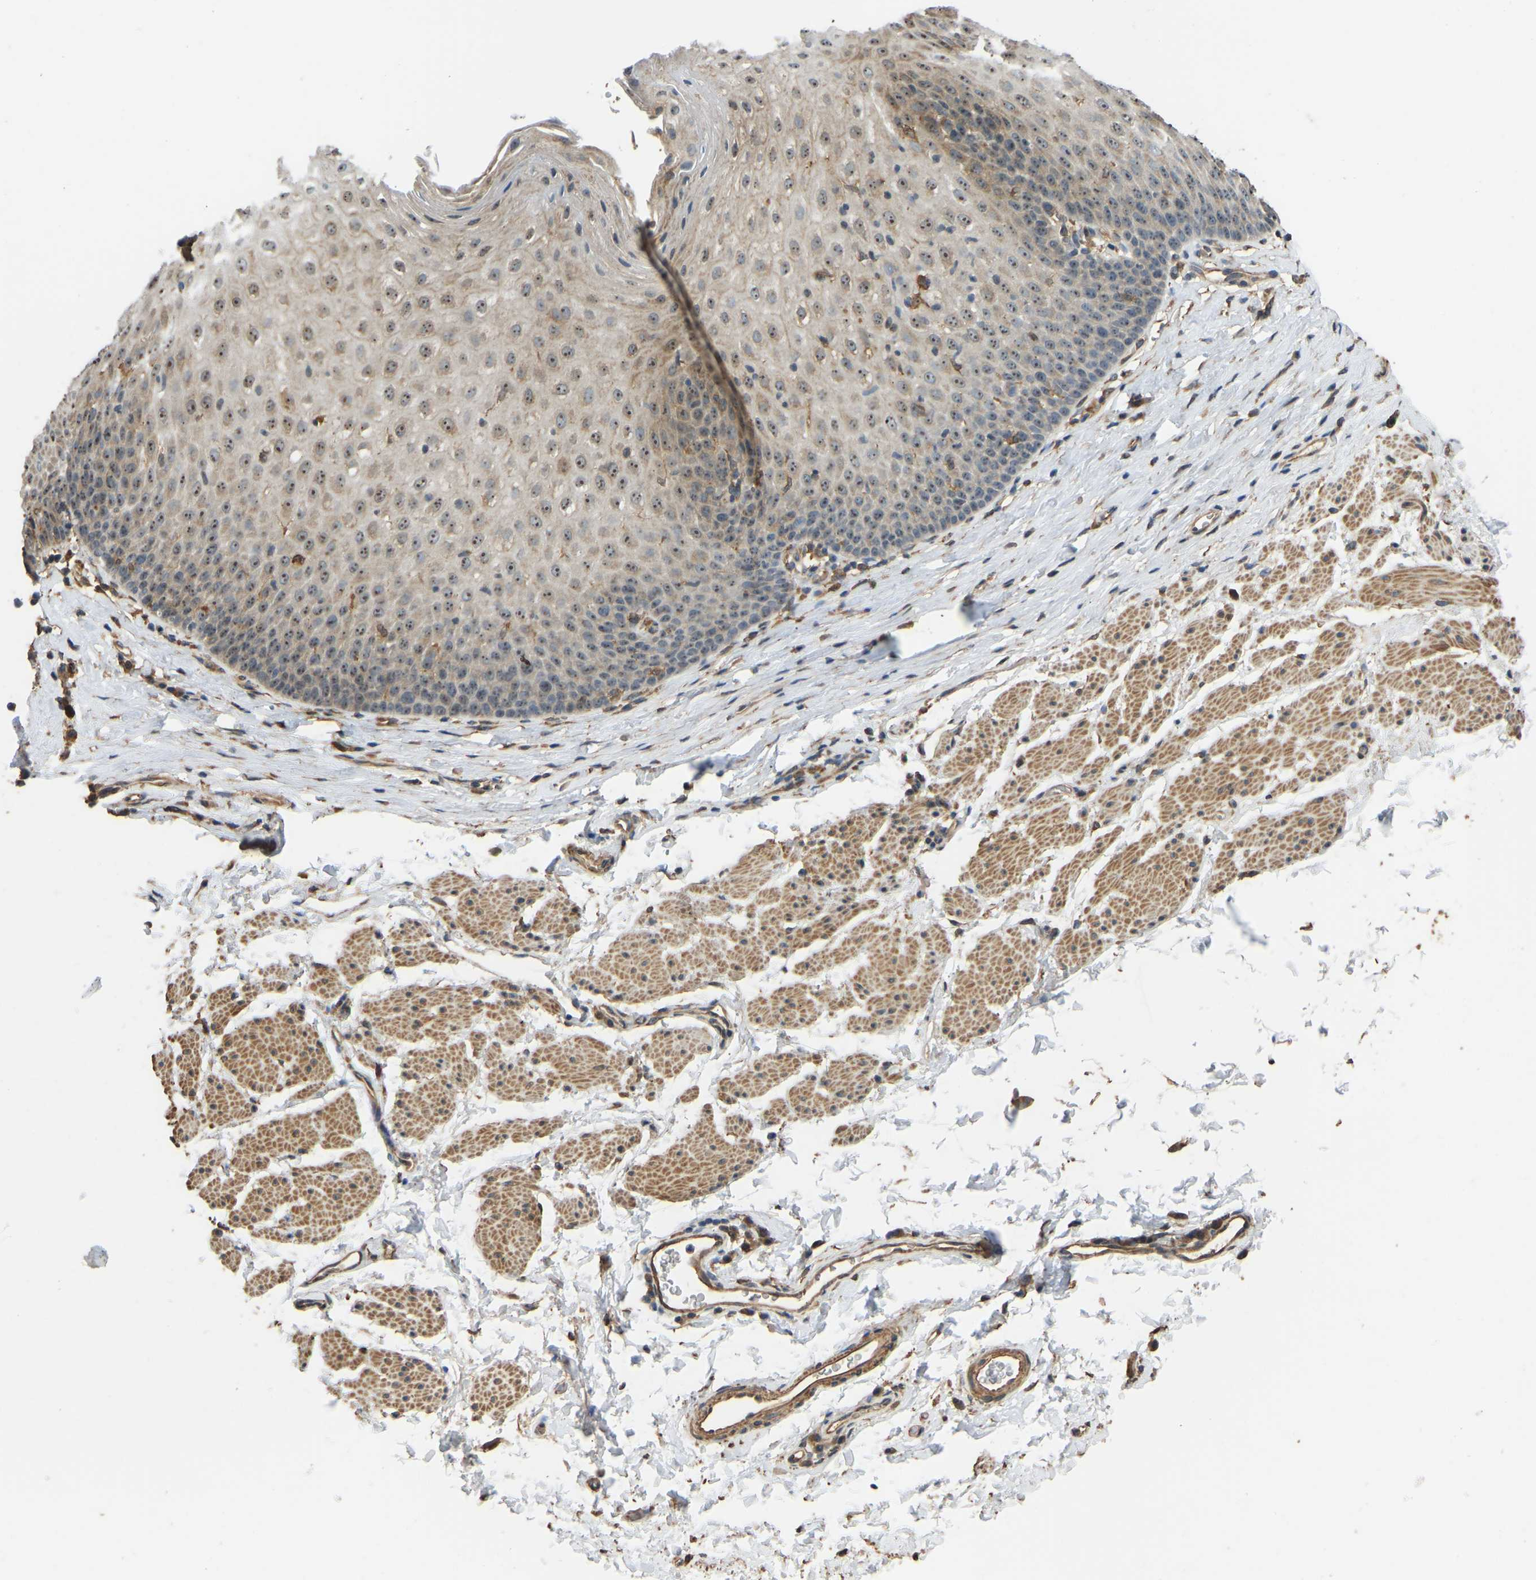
{"staining": {"intensity": "moderate", "quantity": ">75%", "location": "nuclear"}, "tissue": "esophagus", "cell_type": "Squamous epithelial cells", "image_type": "normal", "snomed": [{"axis": "morphology", "description": "Normal tissue, NOS"}, {"axis": "topography", "description": "Esophagus"}], "caption": "Immunohistochemistry of unremarkable esophagus demonstrates medium levels of moderate nuclear staining in about >75% of squamous epithelial cells. The staining was performed using DAB (3,3'-diaminobenzidine), with brown indicating positive protein expression. Nuclei are stained blue with hematoxylin.", "gene": "OS9", "patient": {"sex": "female", "age": 61}}